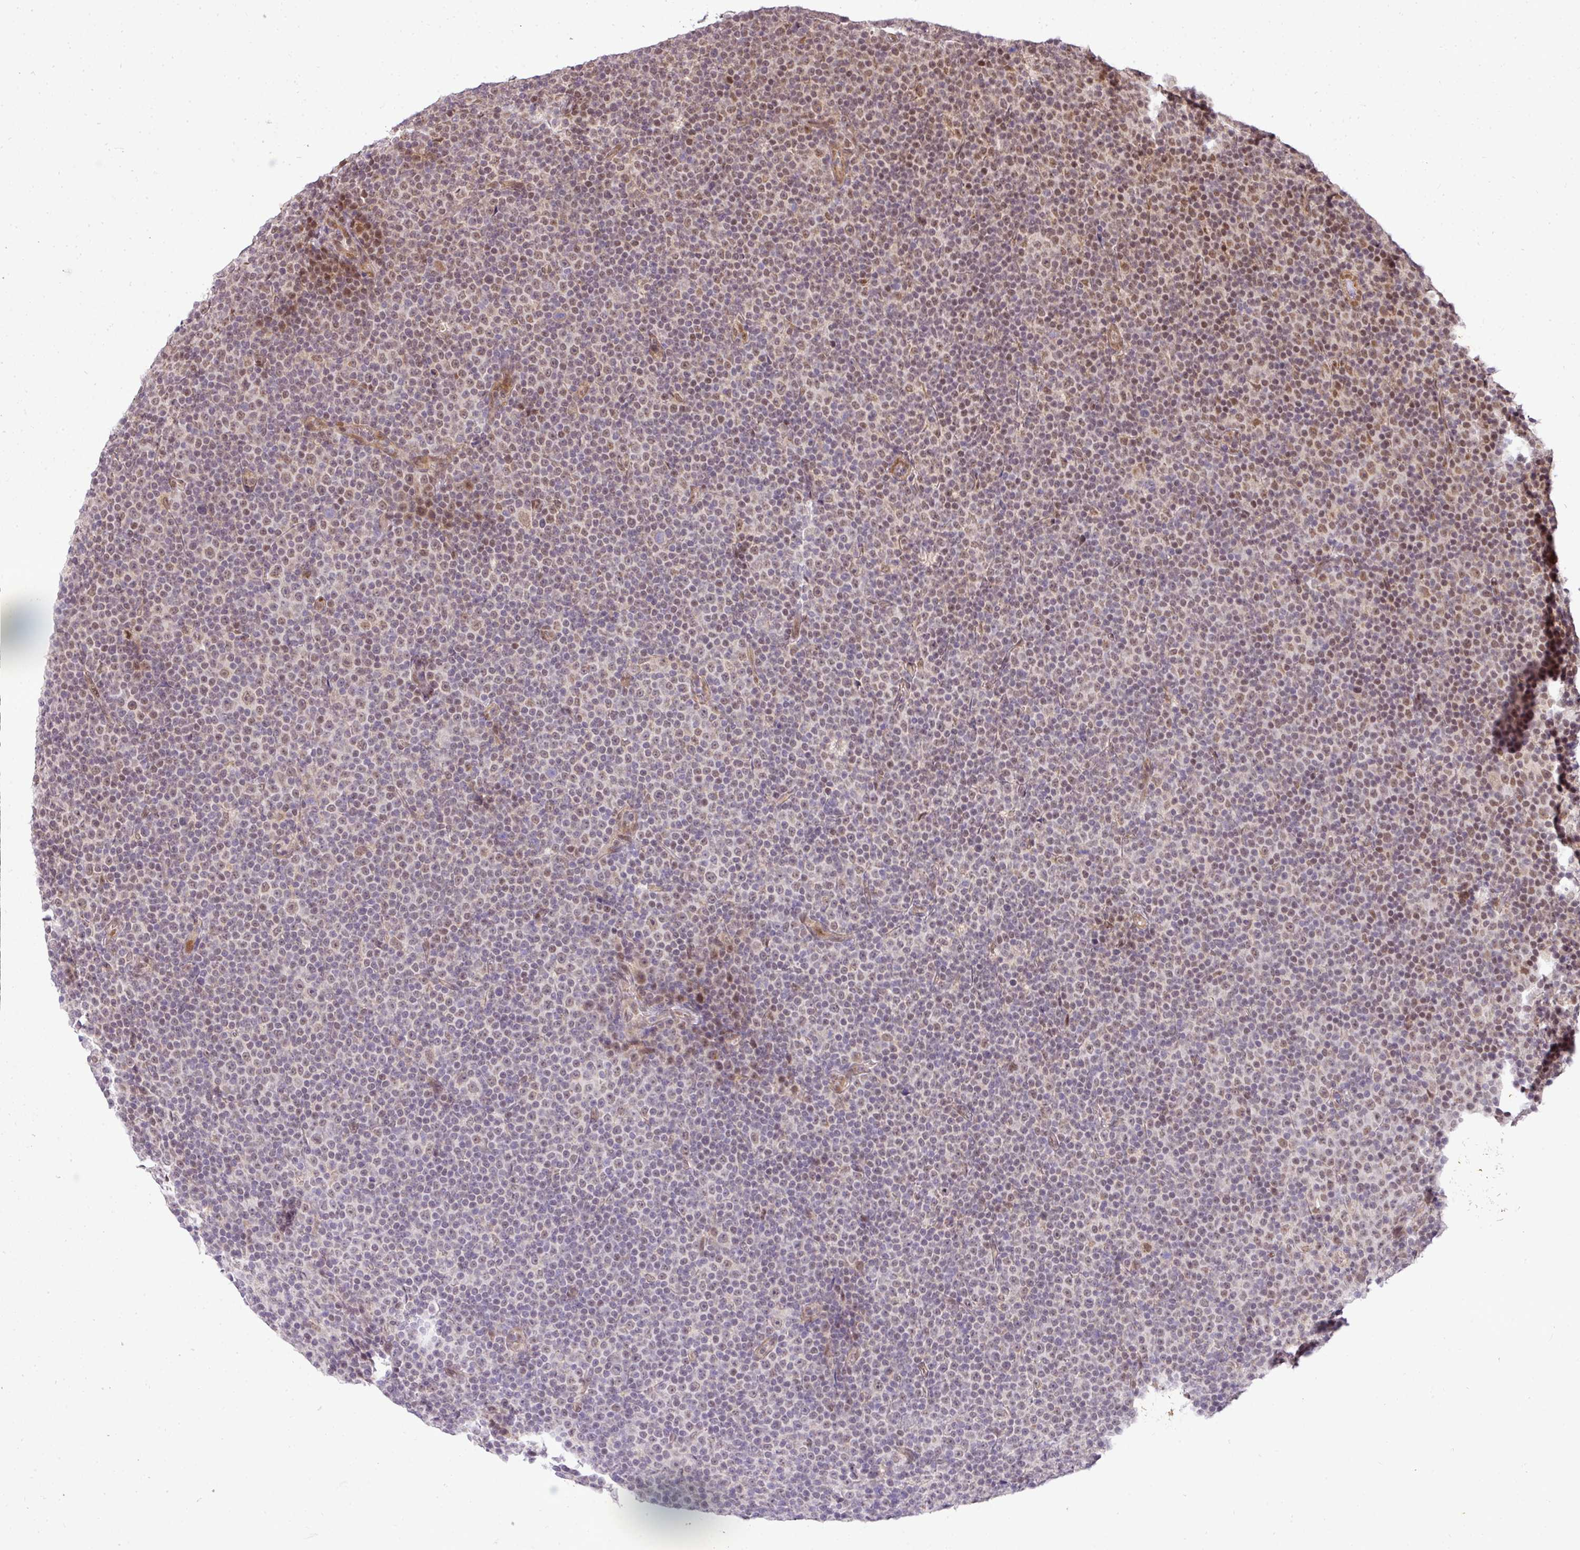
{"staining": {"intensity": "moderate", "quantity": "25%-75%", "location": "nuclear"}, "tissue": "lymphoma", "cell_type": "Tumor cells", "image_type": "cancer", "snomed": [{"axis": "morphology", "description": "Malignant lymphoma, non-Hodgkin's type, Low grade"}, {"axis": "topography", "description": "Lymph node"}], "caption": "Tumor cells exhibit medium levels of moderate nuclear staining in about 25%-75% of cells in human malignant lymphoma, non-Hodgkin's type (low-grade).", "gene": "C1orf226", "patient": {"sex": "female", "age": 67}}